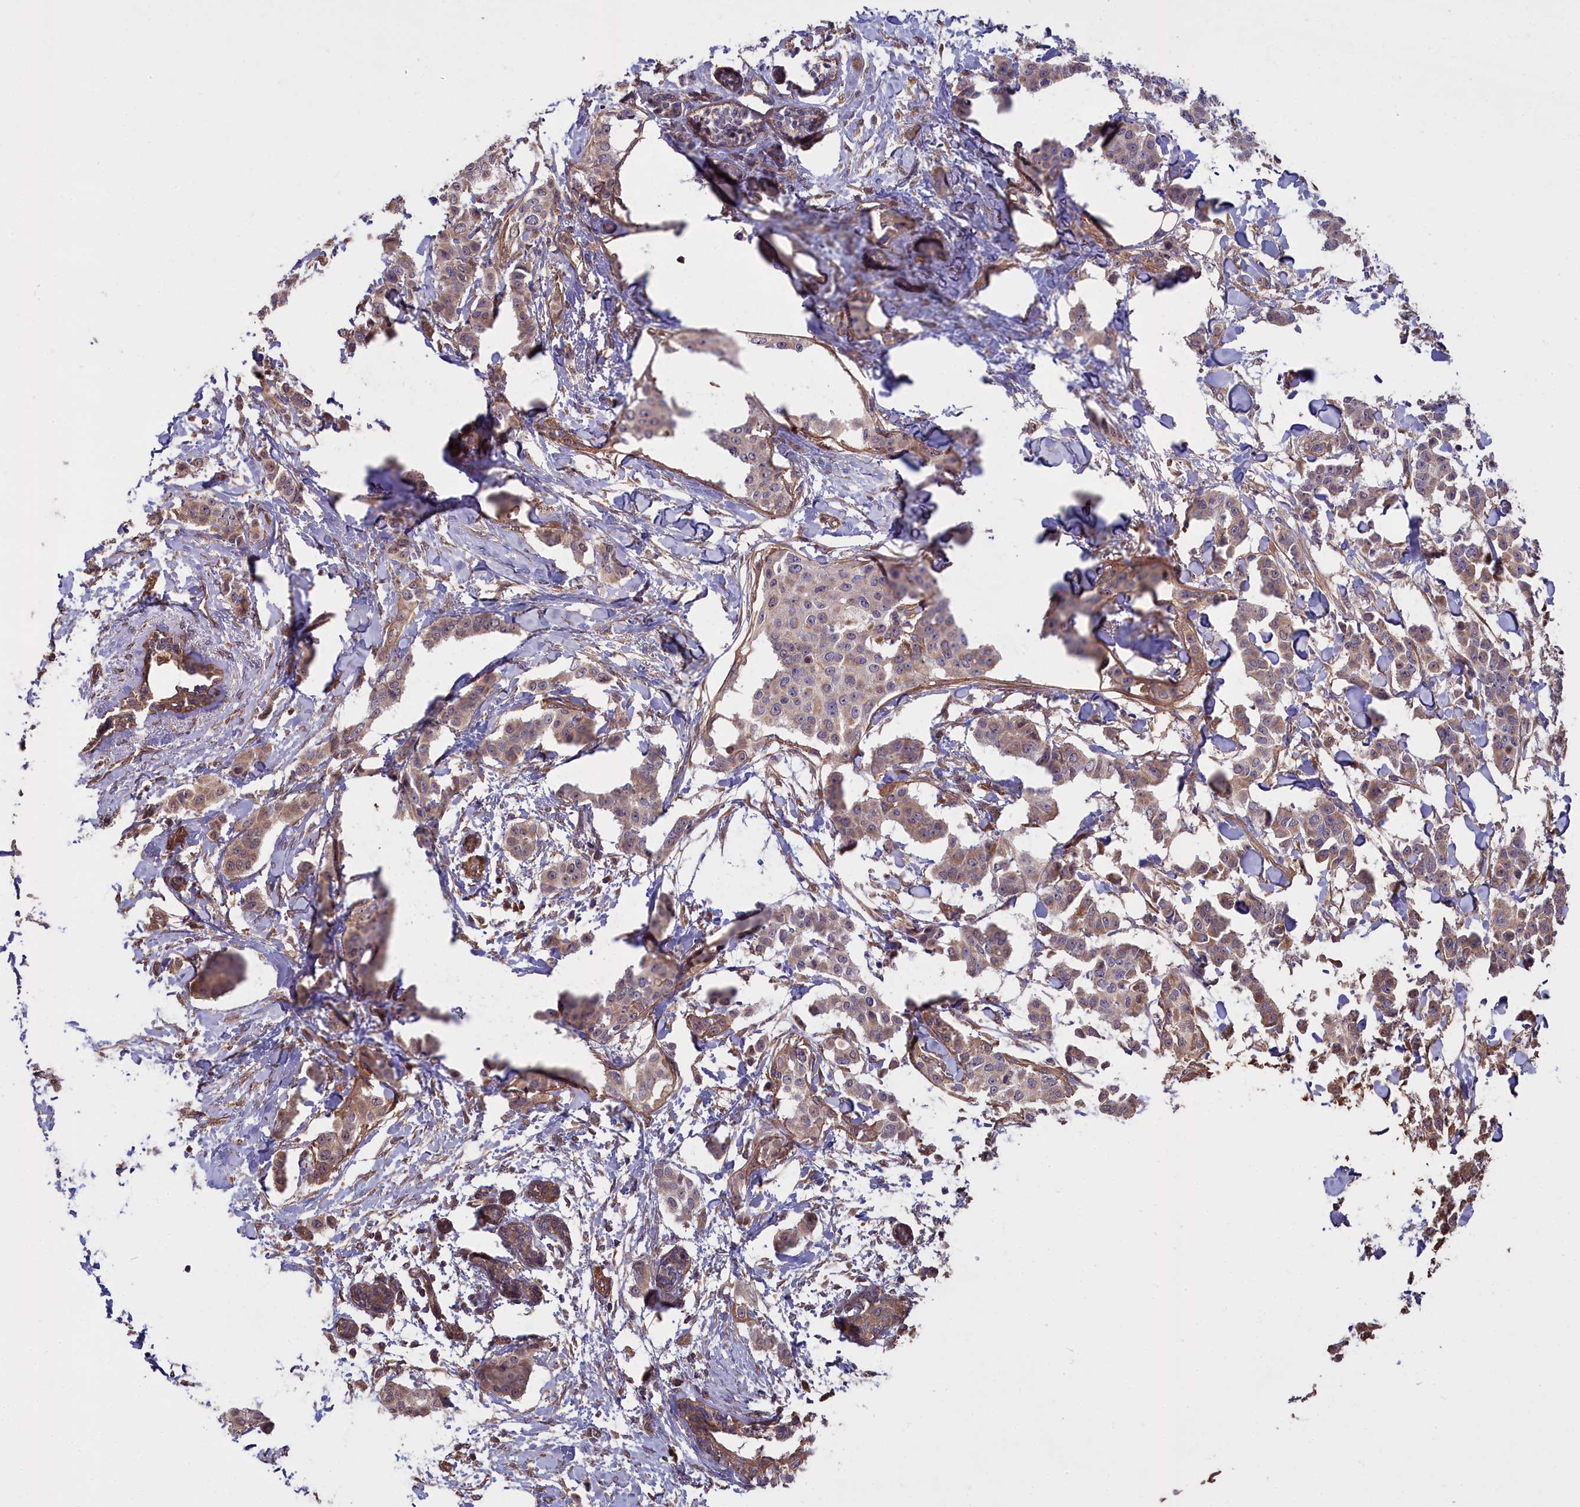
{"staining": {"intensity": "weak", "quantity": ">75%", "location": "cytoplasmic/membranous"}, "tissue": "breast cancer", "cell_type": "Tumor cells", "image_type": "cancer", "snomed": [{"axis": "morphology", "description": "Duct carcinoma"}, {"axis": "topography", "description": "Breast"}], "caption": "Immunohistochemistry (IHC) (DAB (3,3'-diaminobenzidine)) staining of human invasive ductal carcinoma (breast) shows weak cytoplasmic/membranous protein staining in about >75% of tumor cells. (DAB (3,3'-diaminobenzidine) IHC, brown staining for protein, blue staining for nuclei).", "gene": "ATP6V0A2", "patient": {"sex": "female", "age": 40}}